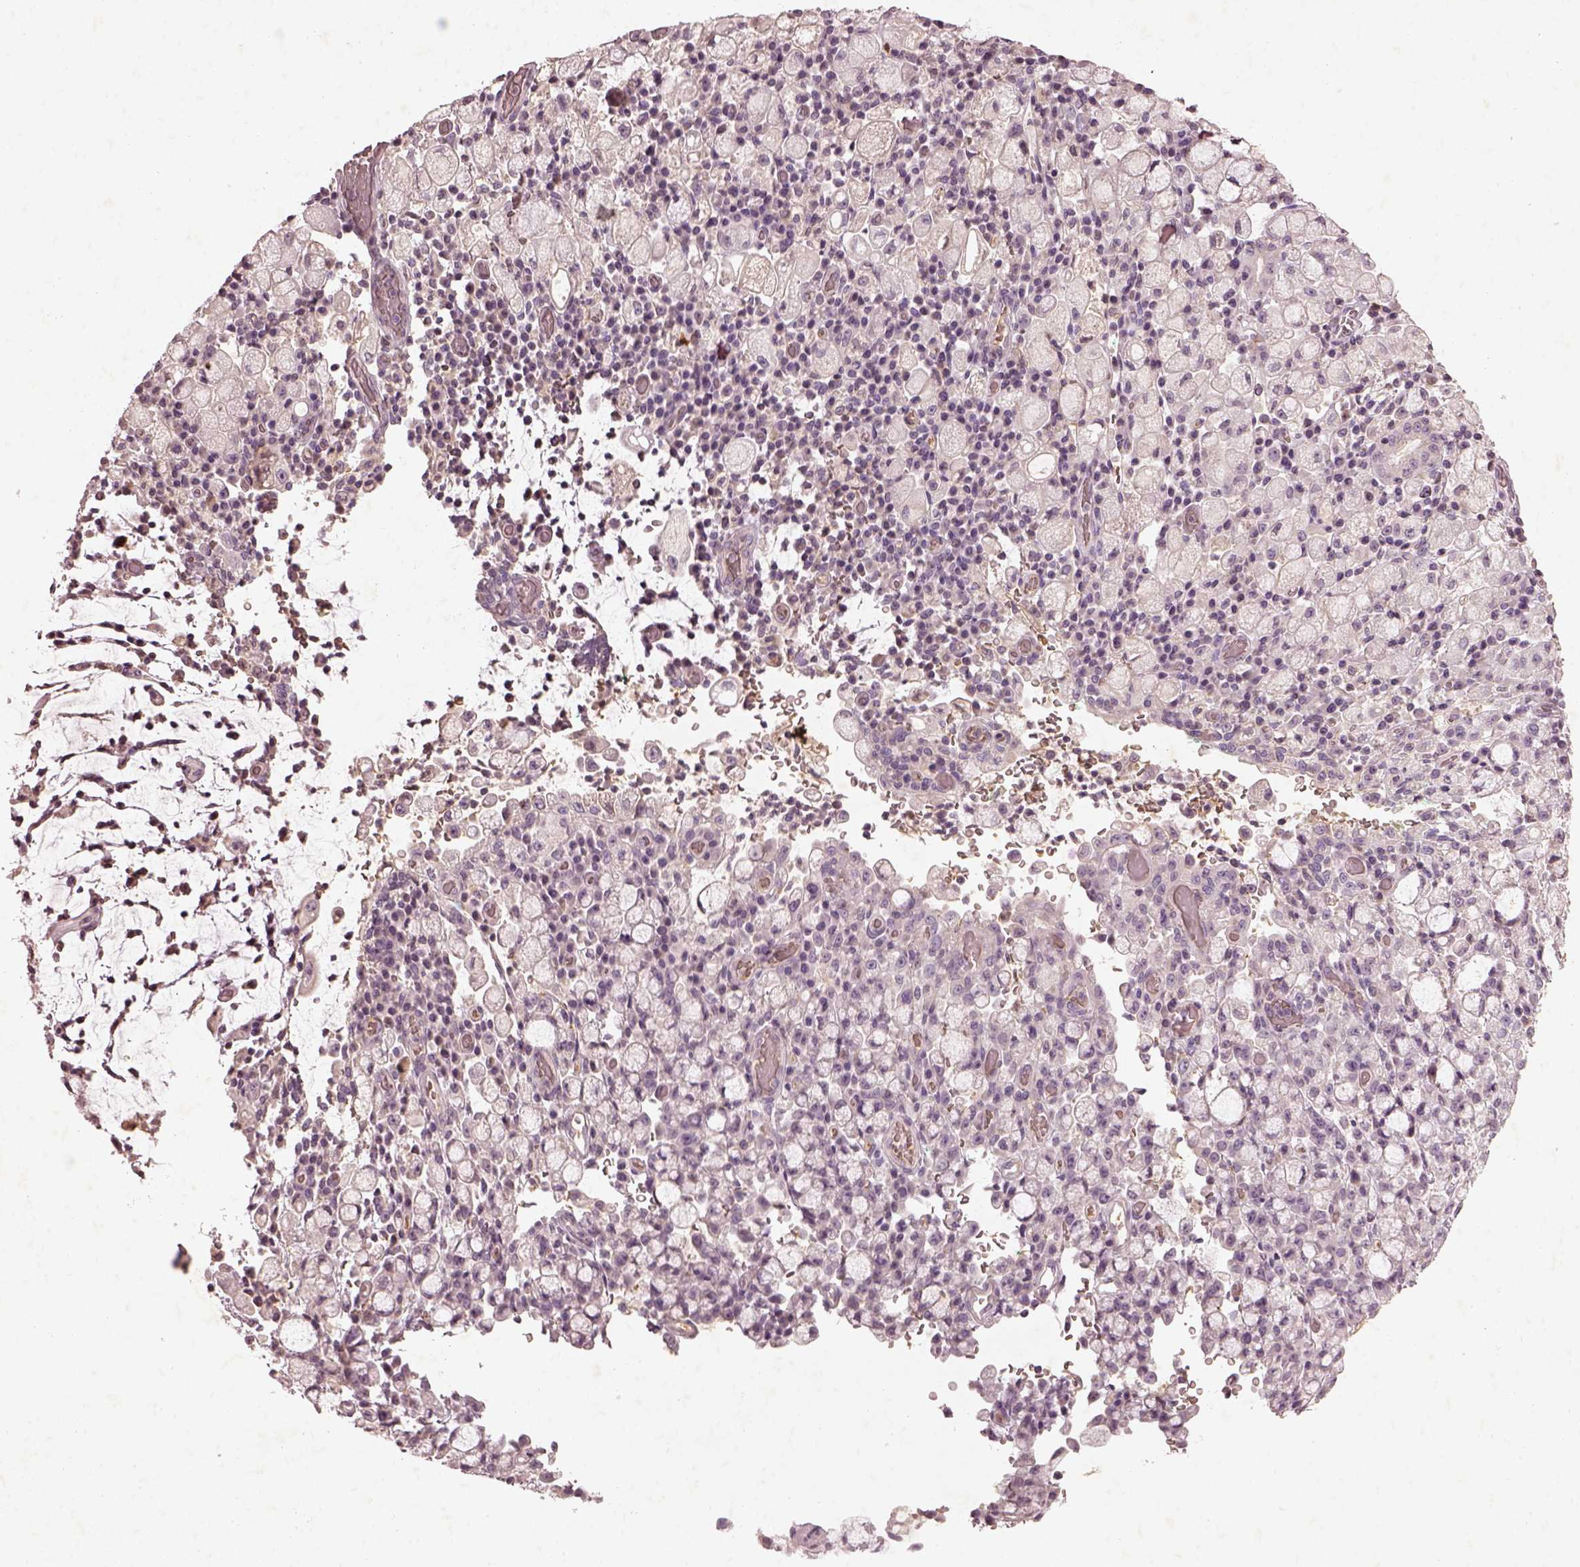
{"staining": {"intensity": "negative", "quantity": "none", "location": "none"}, "tissue": "stomach cancer", "cell_type": "Tumor cells", "image_type": "cancer", "snomed": [{"axis": "morphology", "description": "Adenocarcinoma, NOS"}, {"axis": "topography", "description": "Stomach"}], "caption": "Immunohistochemistry (IHC) image of neoplastic tissue: stomach cancer (adenocarcinoma) stained with DAB shows no significant protein expression in tumor cells.", "gene": "TLX3", "patient": {"sex": "male", "age": 58}}